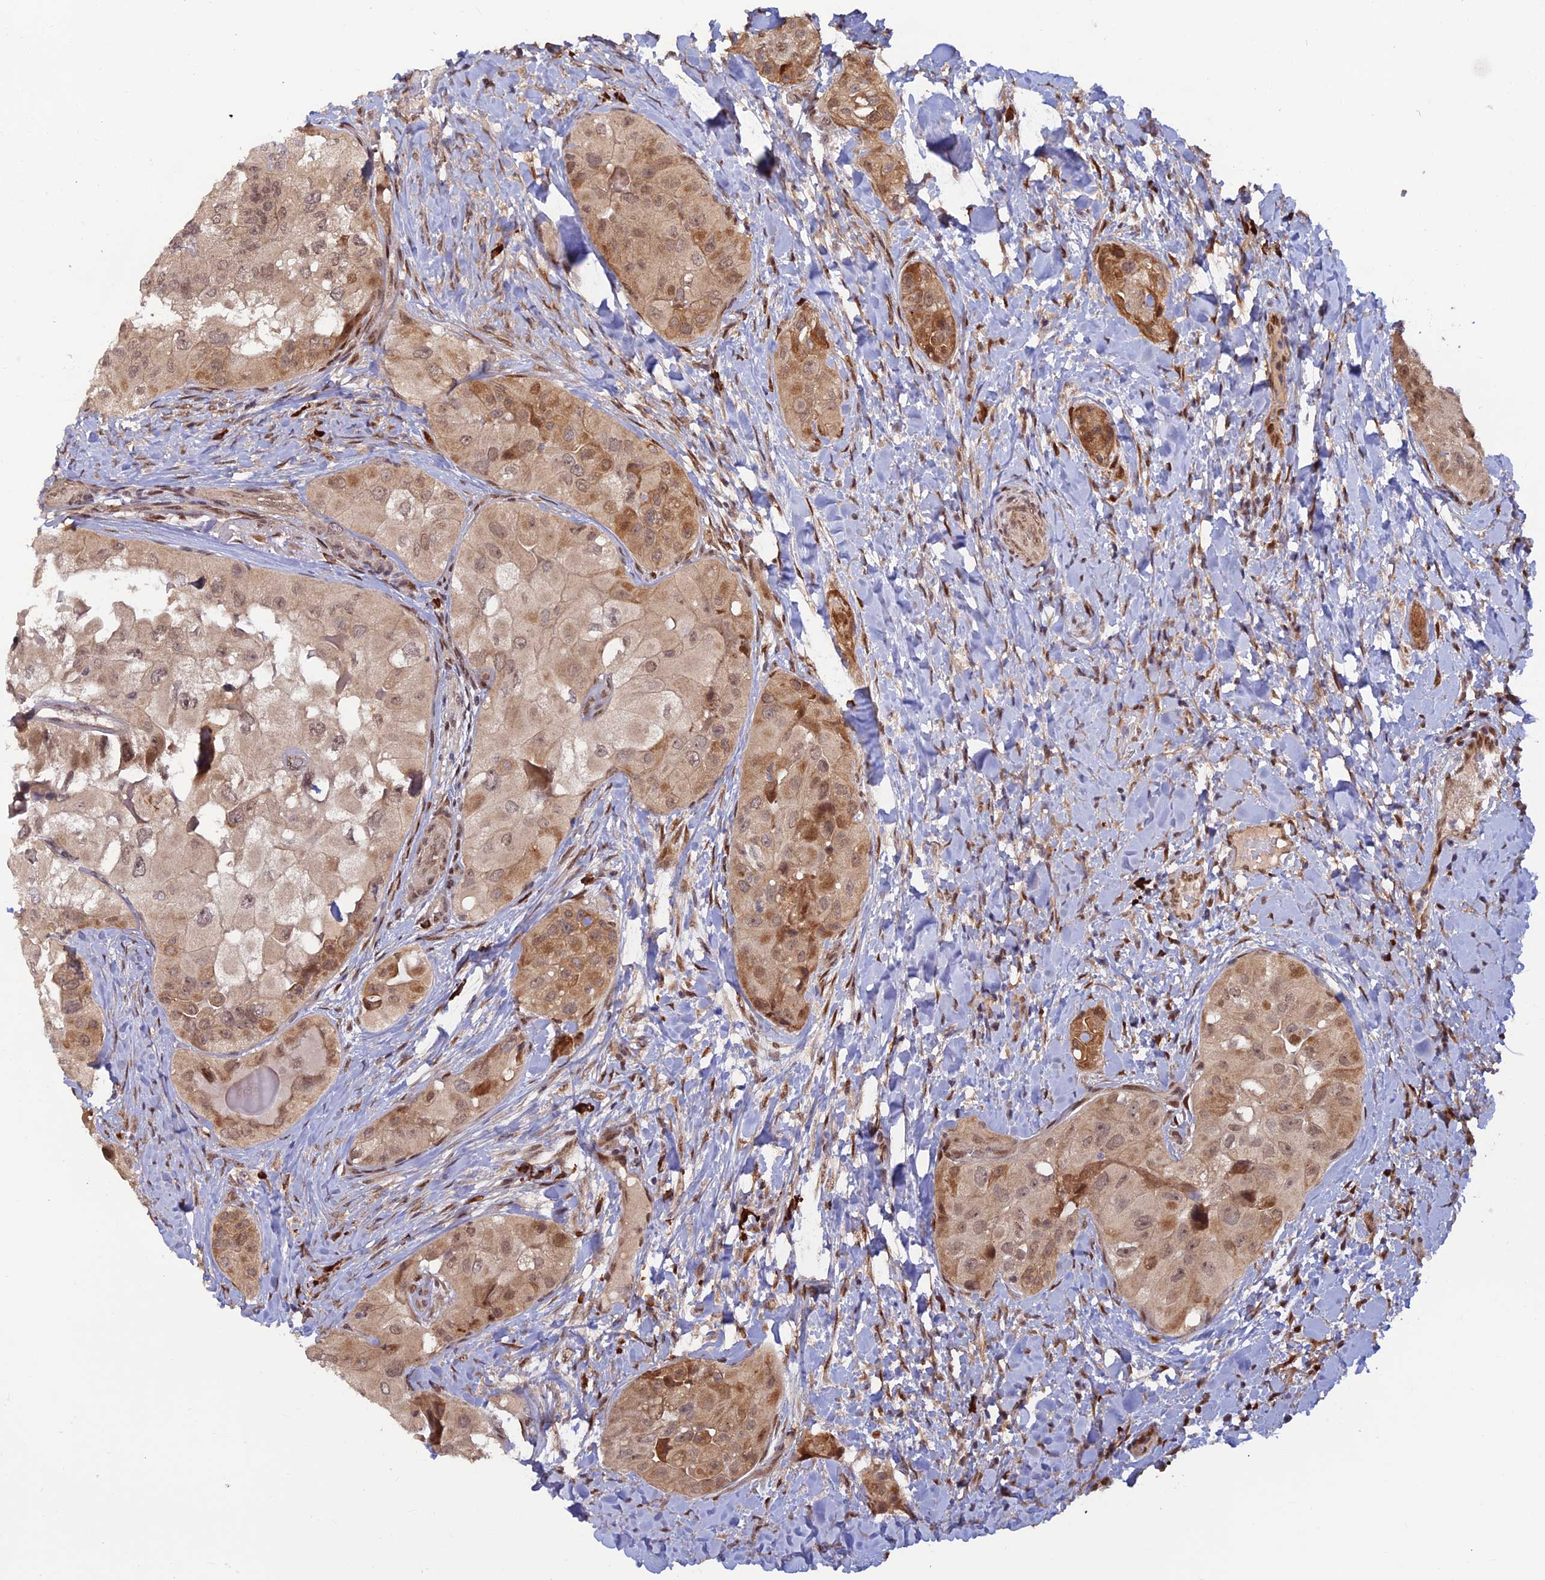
{"staining": {"intensity": "weak", "quantity": ">75%", "location": "cytoplasmic/membranous,nuclear"}, "tissue": "thyroid cancer", "cell_type": "Tumor cells", "image_type": "cancer", "snomed": [{"axis": "morphology", "description": "Normal tissue, NOS"}, {"axis": "morphology", "description": "Papillary adenocarcinoma, NOS"}, {"axis": "topography", "description": "Thyroid gland"}], "caption": "The immunohistochemical stain highlights weak cytoplasmic/membranous and nuclear staining in tumor cells of thyroid cancer (papillary adenocarcinoma) tissue.", "gene": "ZNF565", "patient": {"sex": "female", "age": 59}}